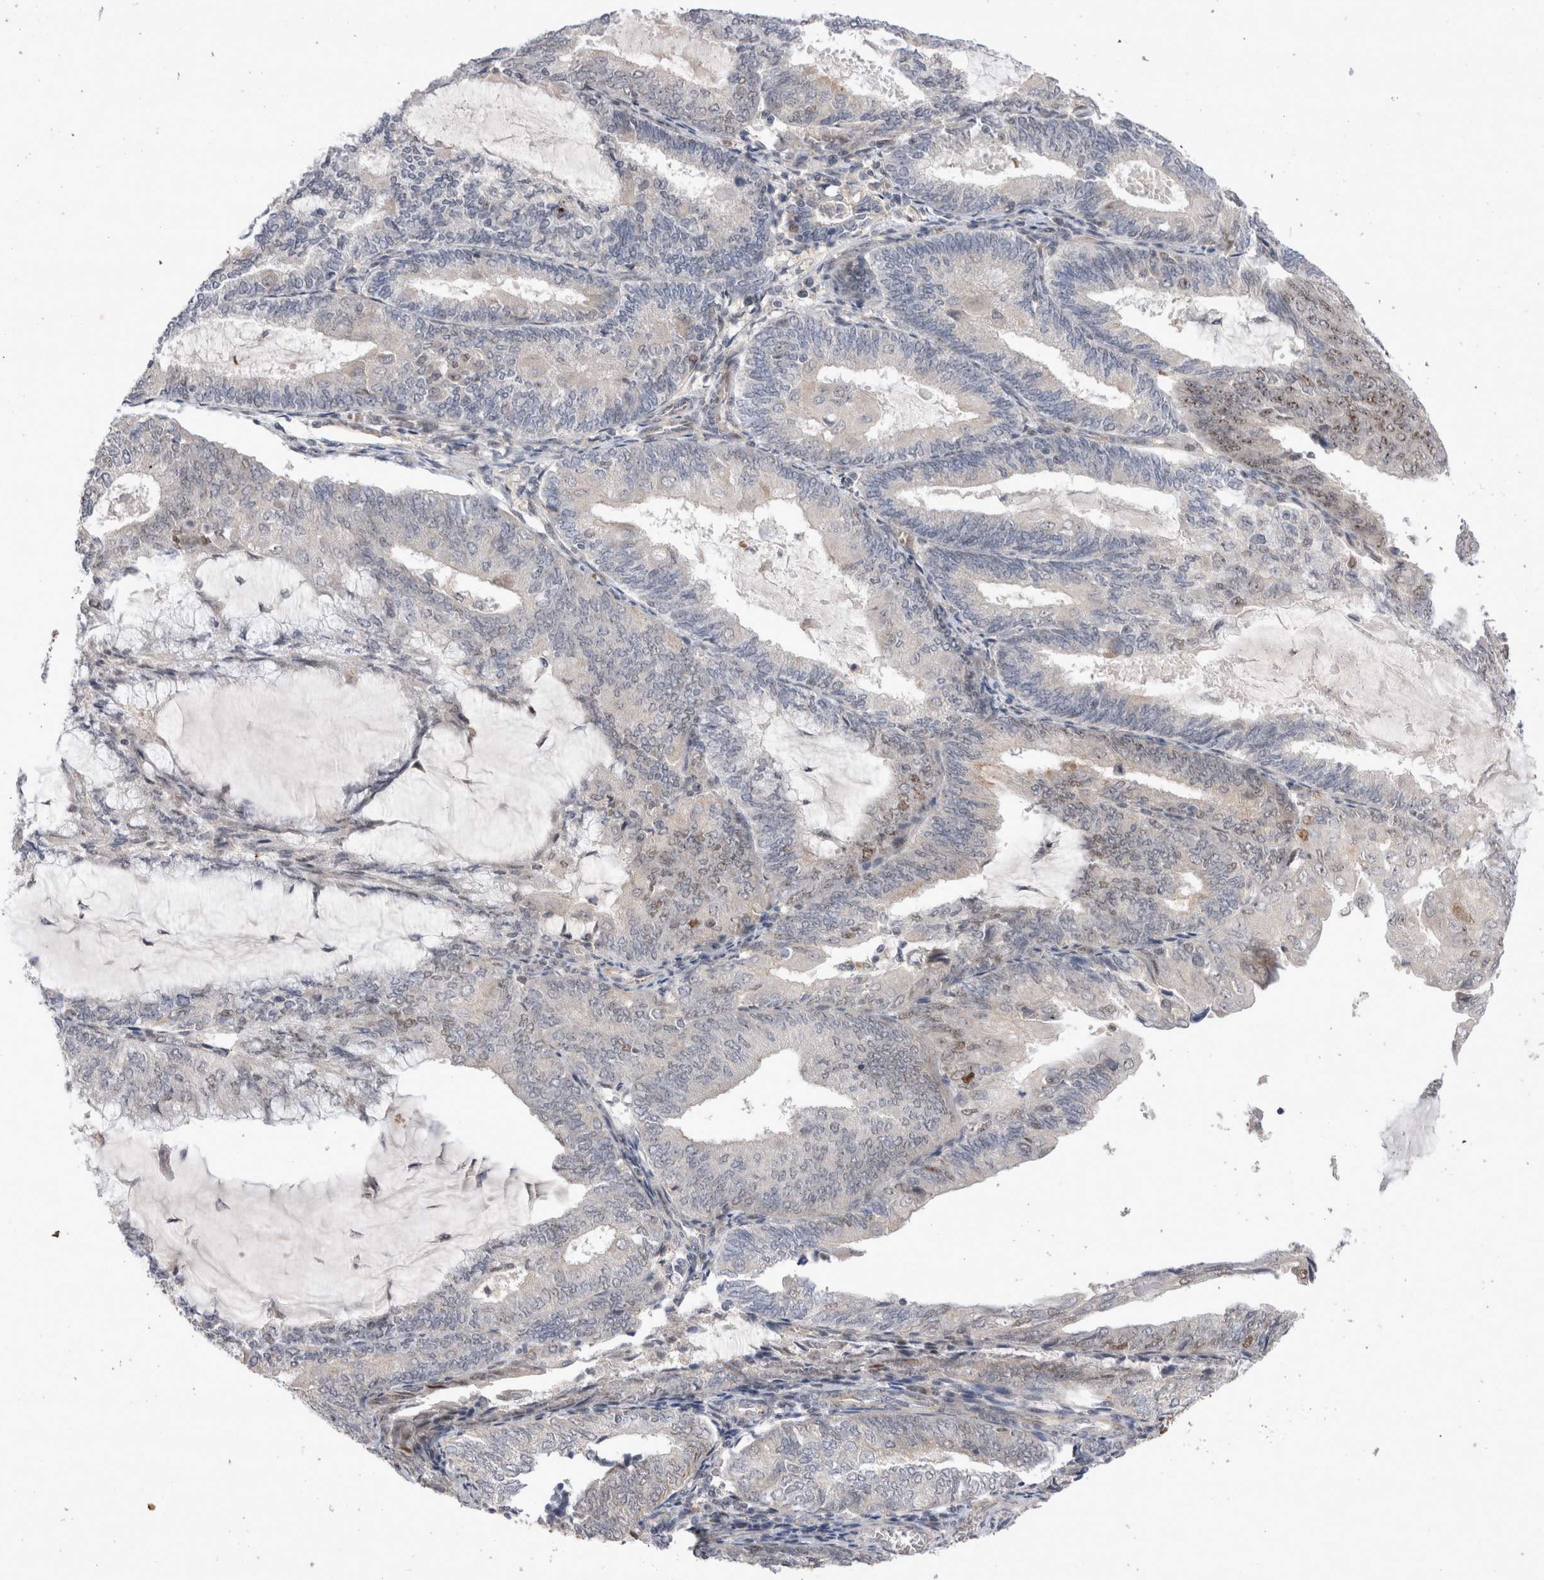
{"staining": {"intensity": "weak", "quantity": "<25%", "location": "nuclear"}, "tissue": "endometrial cancer", "cell_type": "Tumor cells", "image_type": "cancer", "snomed": [{"axis": "morphology", "description": "Adenocarcinoma, NOS"}, {"axis": "topography", "description": "Endometrium"}], "caption": "Endometrial cancer stained for a protein using immunohistochemistry exhibits no expression tumor cells.", "gene": "STK11", "patient": {"sex": "female", "age": 81}}